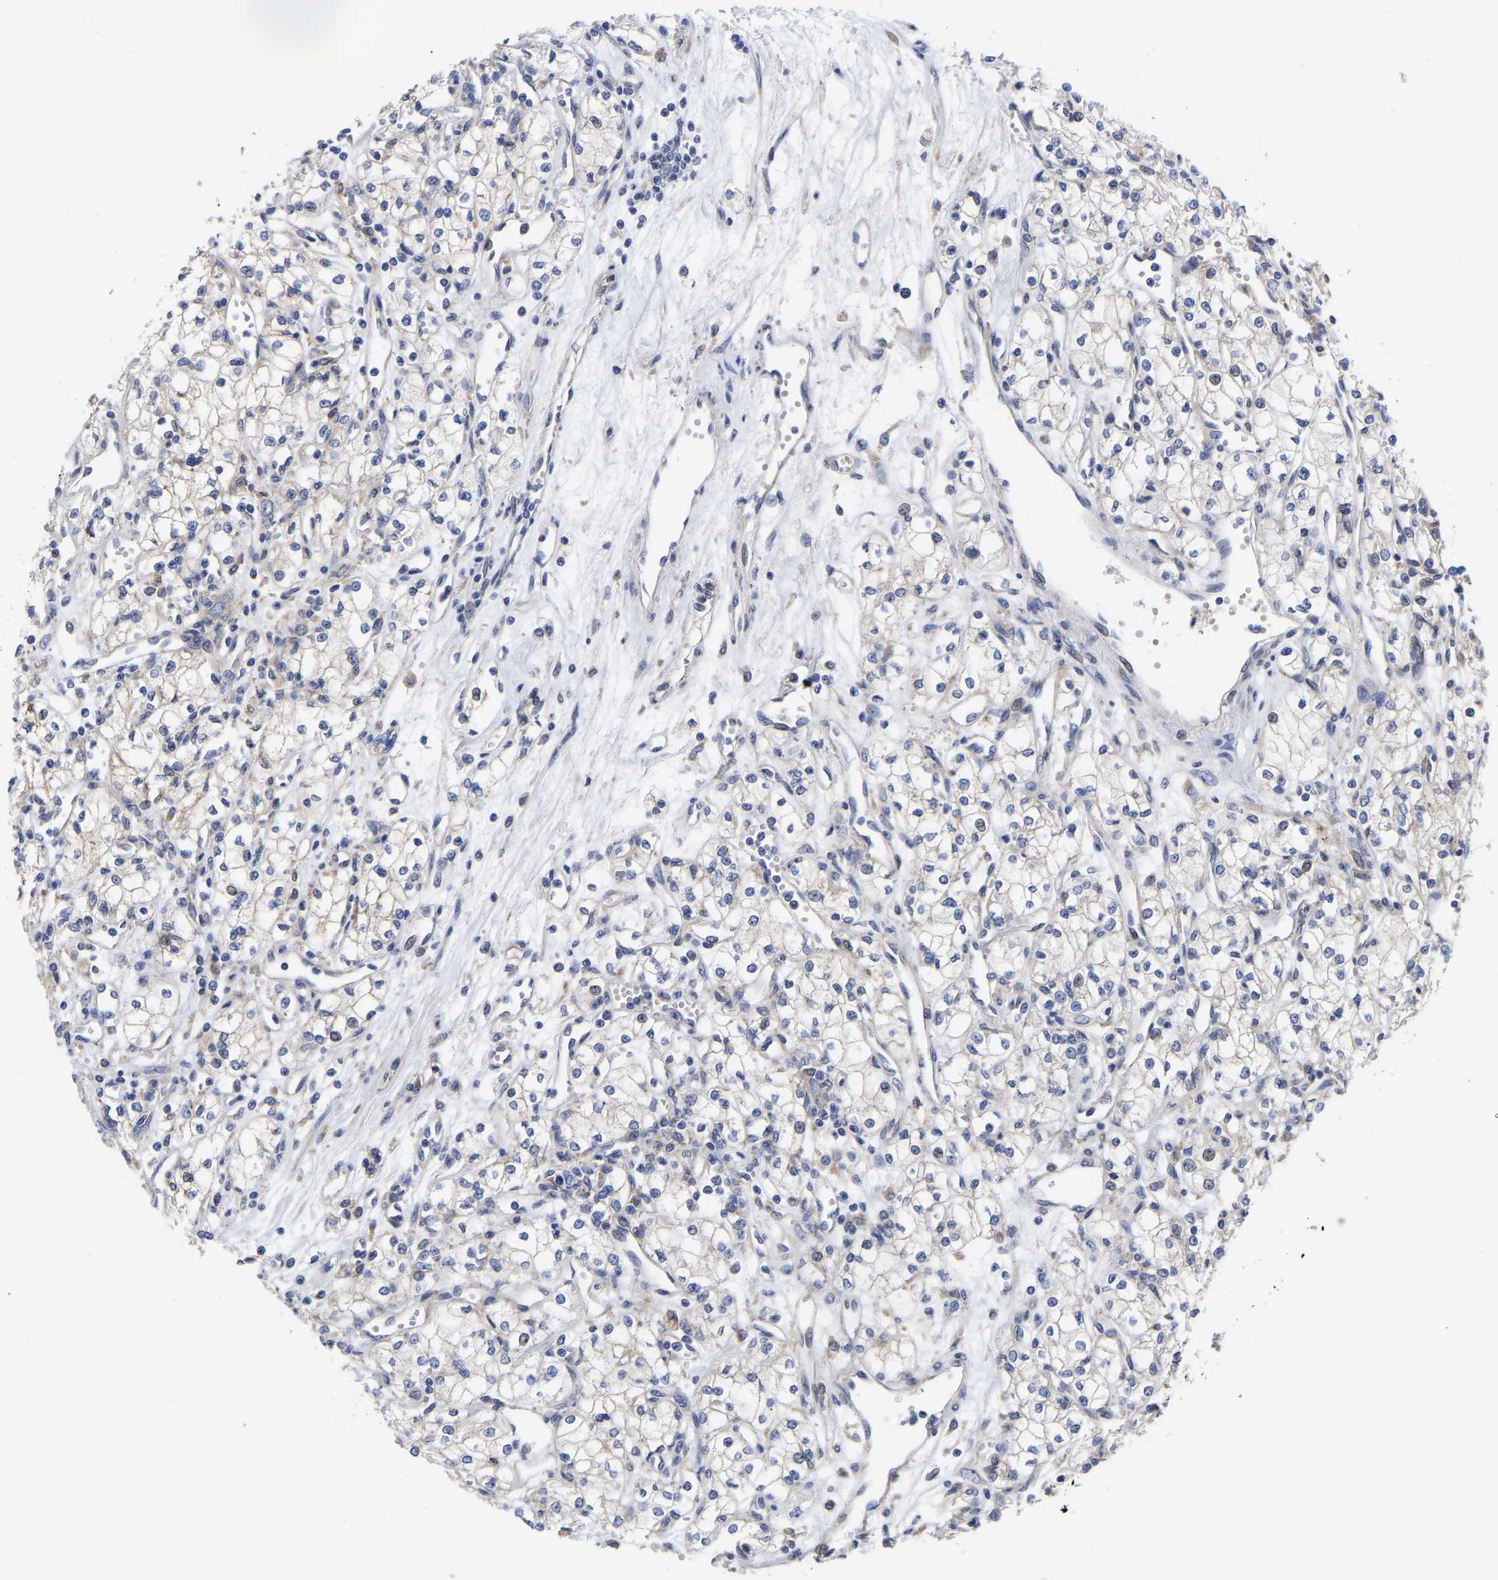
{"staining": {"intensity": "weak", "quantity": "<25%", "location": "cytoplasmic/membranous"}, "tissue": "renal cancer", "cell_type": "Tumor cells", "image_type": "cancer", "snomed": [{"axis": "morphology", "description": "Adenocarcinoma, NOS"}, {"axis": "topography", "description": "Kidney"}], "caption": "Tumor cells are negative for brown protein staining in renal cancer.", "gene": "CFAP298", "patient": {"sex": "male", "age": 59}}